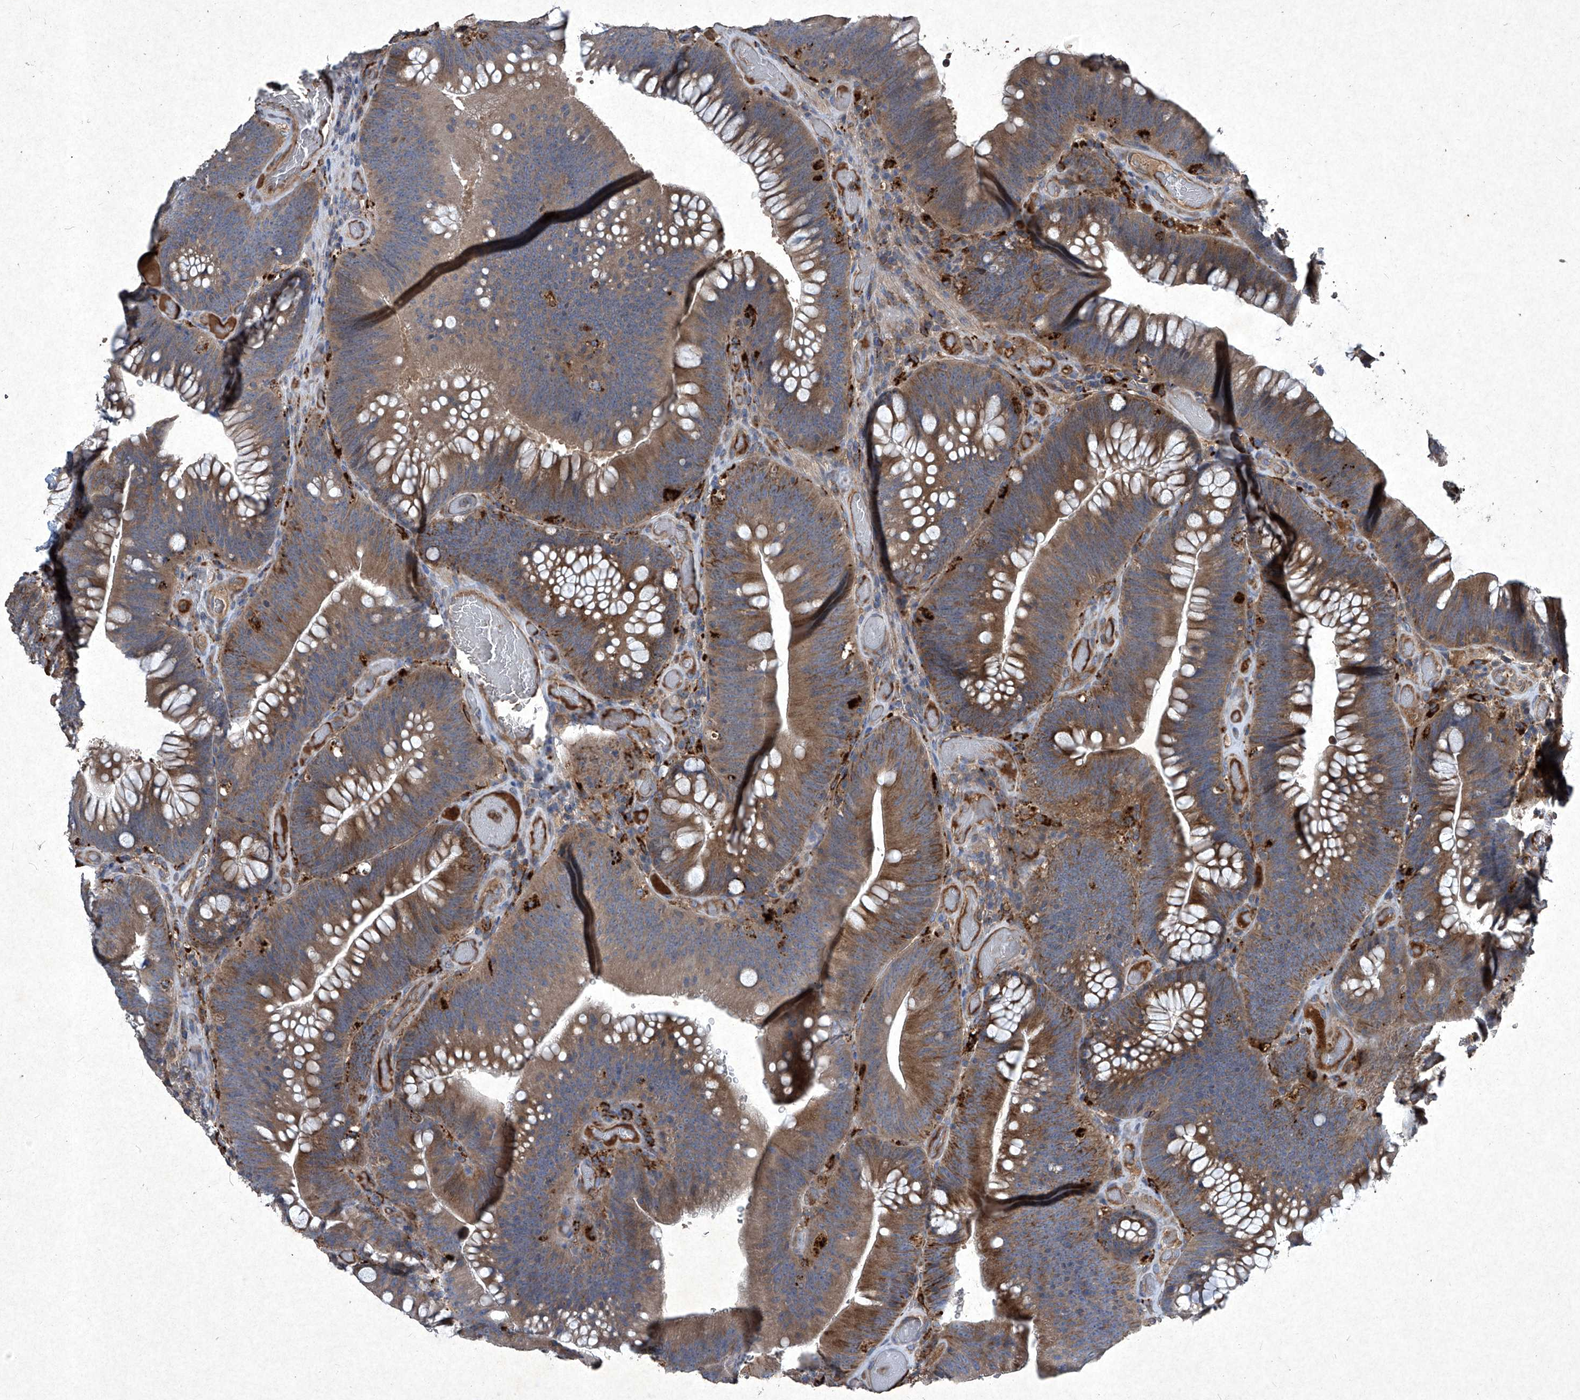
{"staining": {"intensity": "moderate", "quantity": ">75%", "location": "cytoplasmic/membranous"}, "tissue": "colorectal cancer", "cell_type": "Tumor cells", "image_type": "cancer", "snomed": [{"axis": "morphology", "description": "Normal tissue, NOS"}, {"axis": "topography", "description": "Colon"}], "caption": "An immunohistochemistry histopathology image of tumor tissue is shown. Protein staining in brown labels moderate cytoplasmic/membranous positivity in colorectal cancer within tumor cells.", "gene": "MED16", "patient": {"sex": "female", "age": 82}}